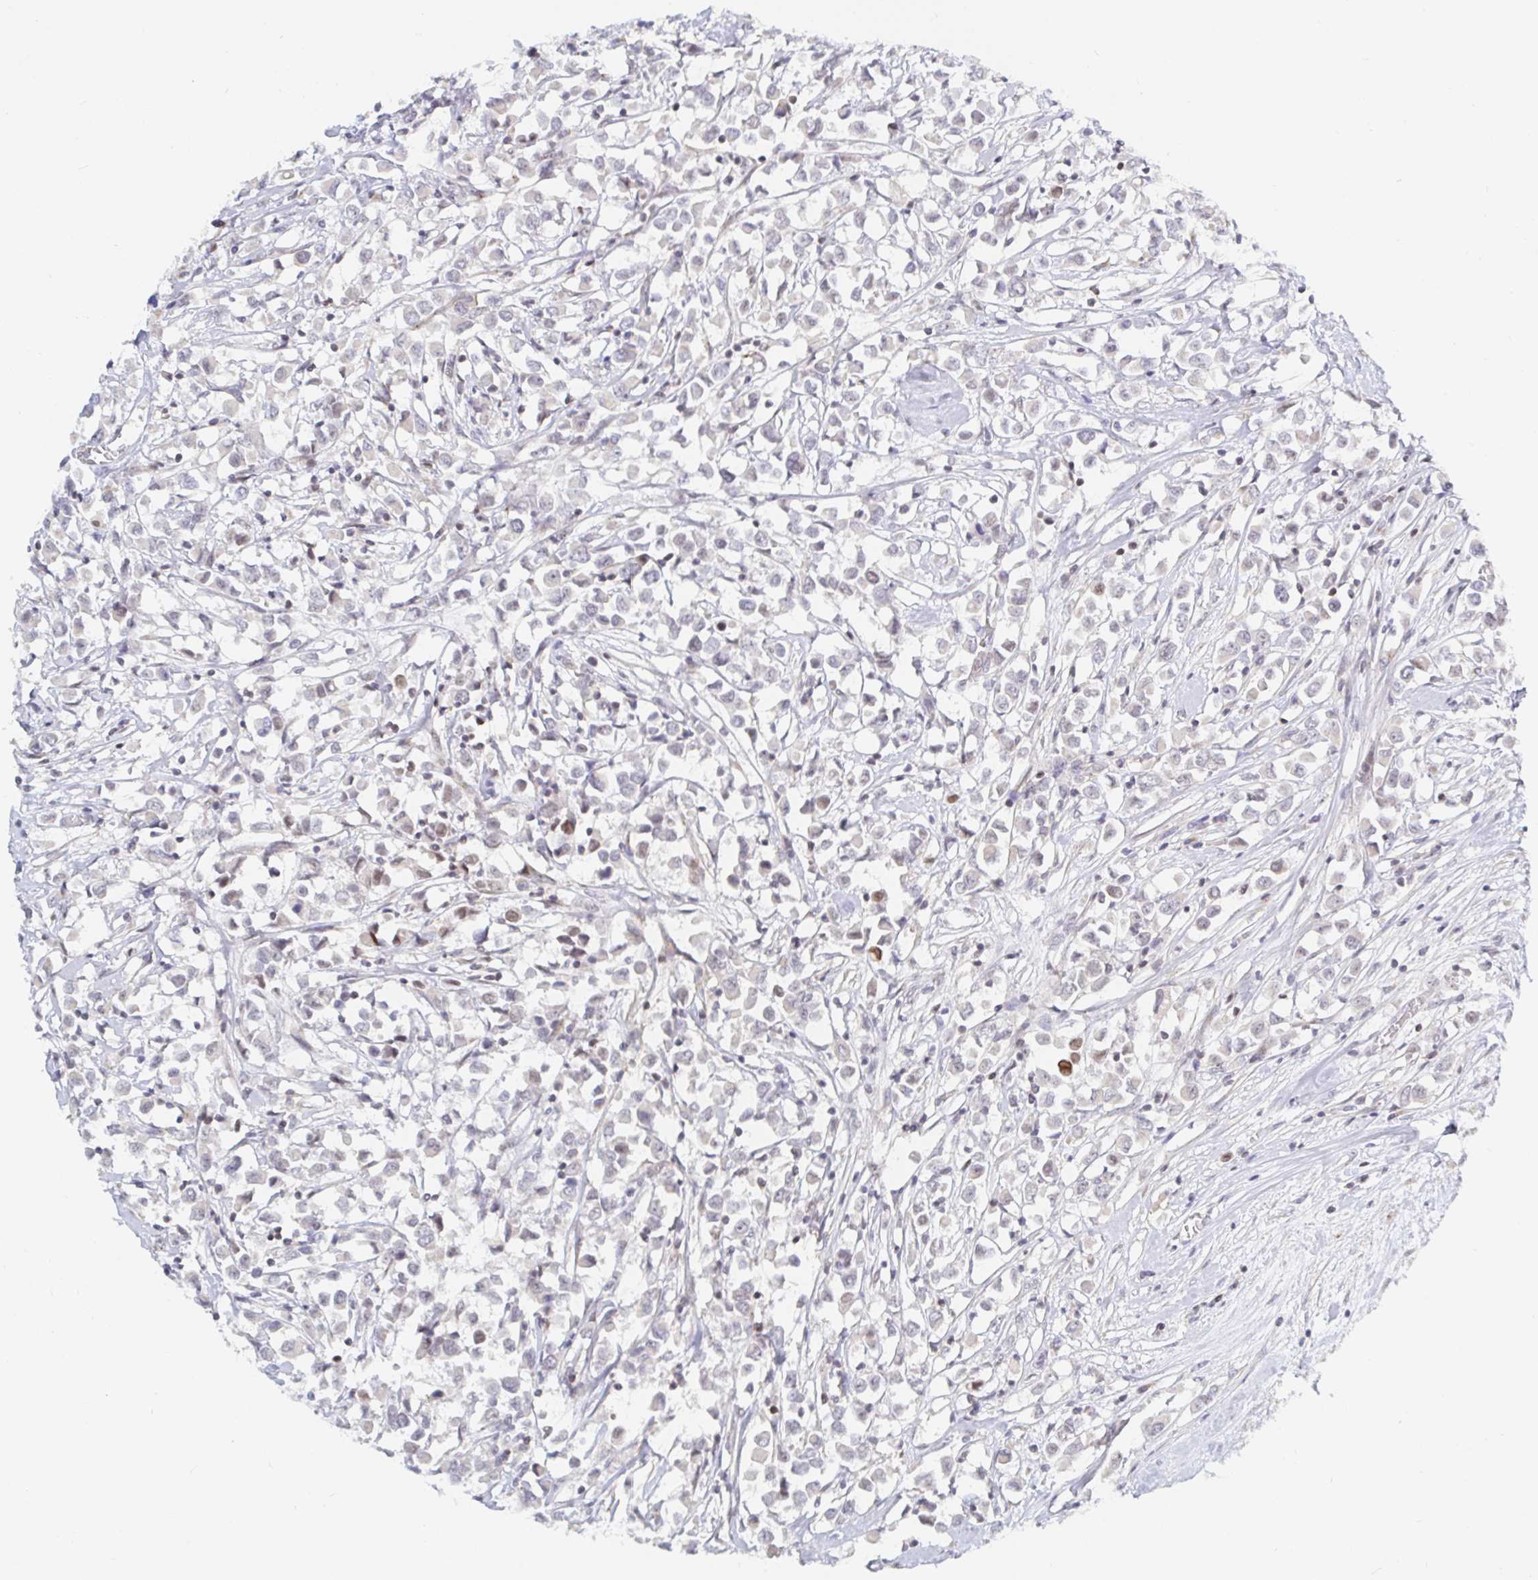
{"staining": {"intensity": "weak", "quantity": "<25%", "location": "nuclear"}, "tissue": "breast cancer", "cell_type": "Tumor cells", "image_type": "cancer", "snomed": [{"axis": "morphology", "description": "Duct carcinoma"}, {"axis": "topography", "description": "Breast"}], "caption": "Immunohistochemistry of human breast cancer (infiltrating ductal carcinoma) exhibits no expression in tumor cells.", "gene": "CHD2", "patient": {"sex": "female", "age": 61}}